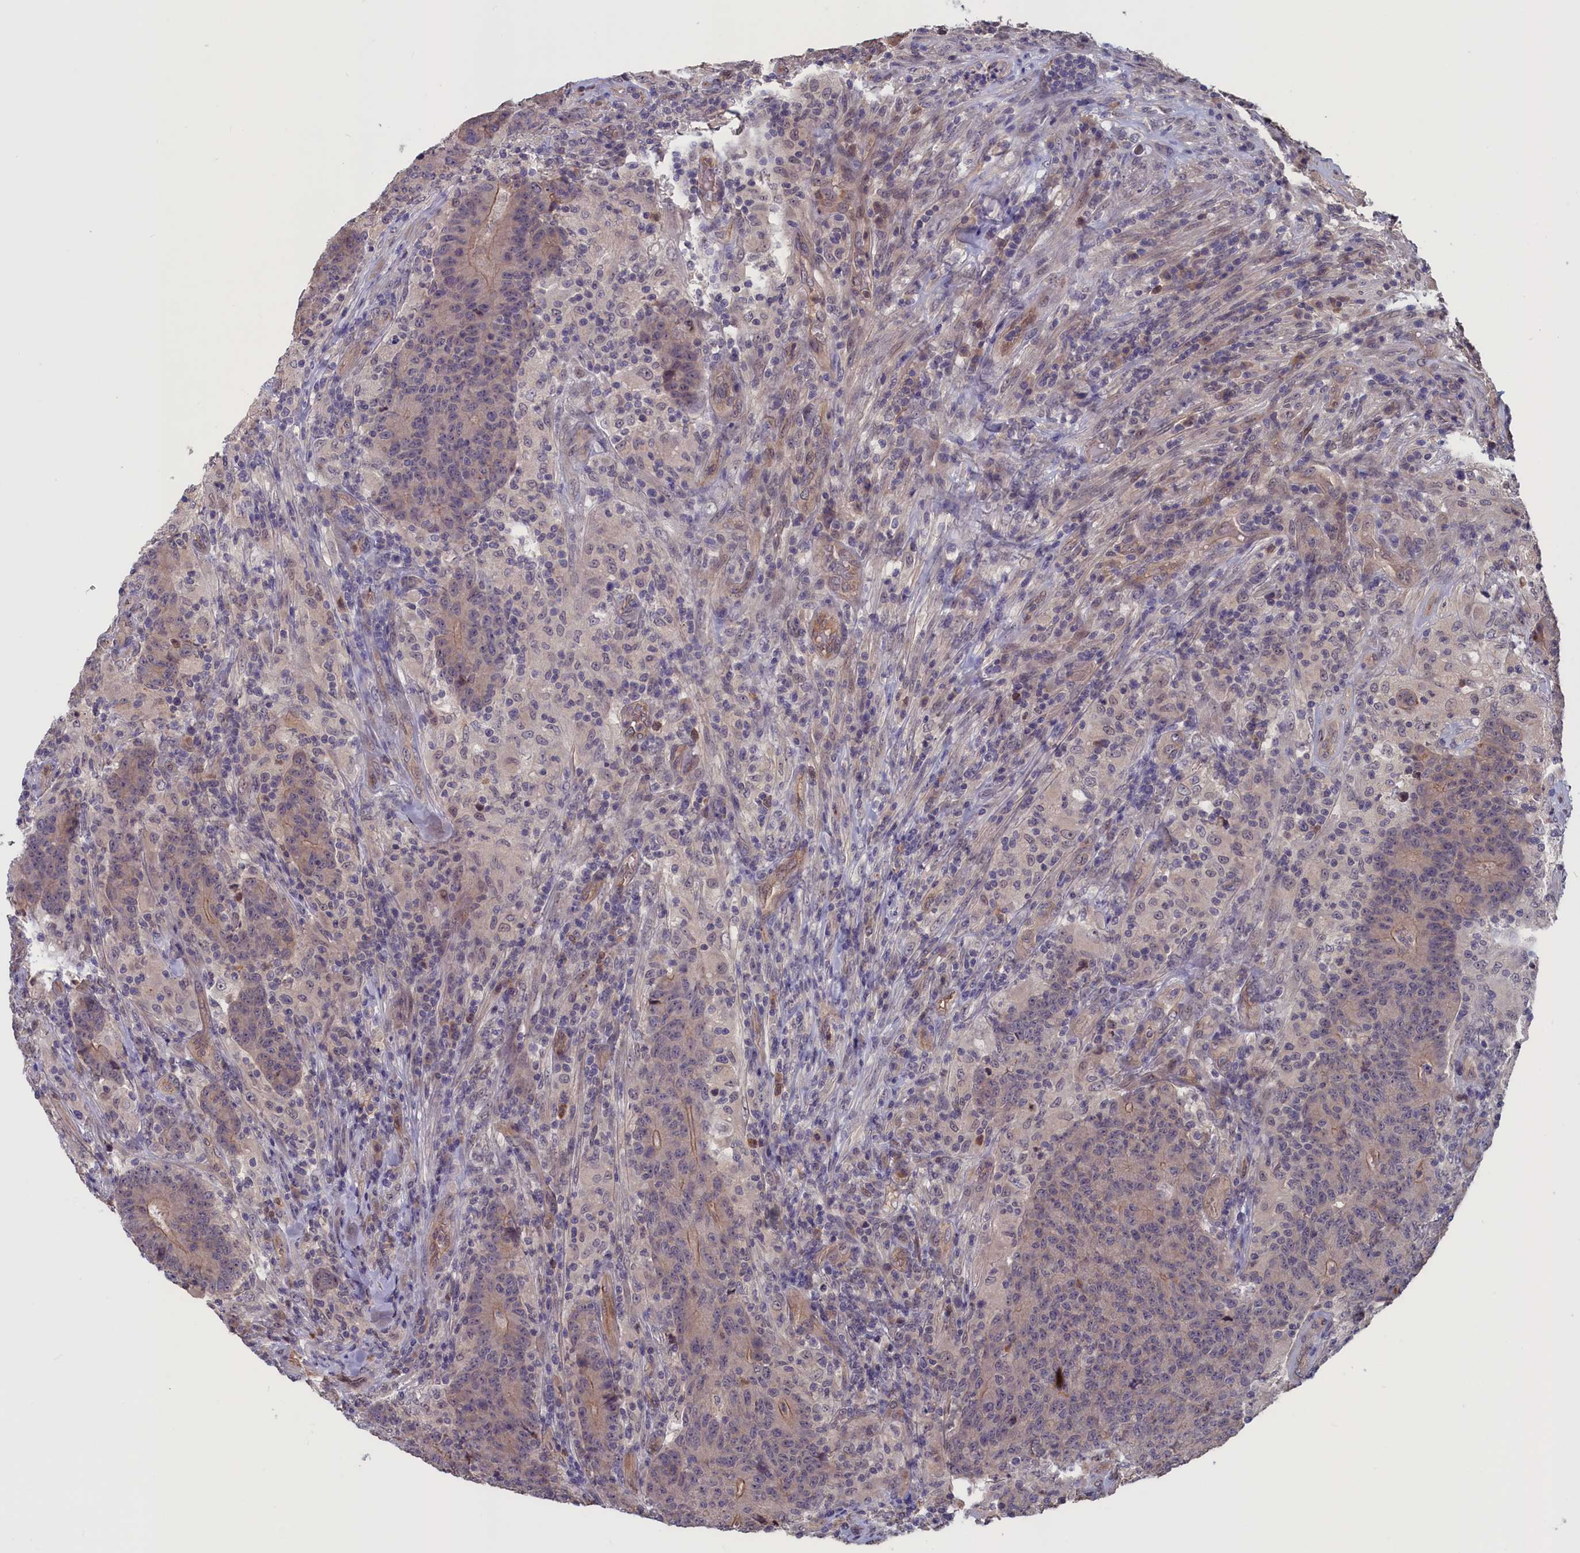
{"staining": {"intensity": "weak", "quantity": "<25%", "location": "cytoplasmic/membranous"}, "tissue": "colorectal cancer", "cell_type": "Tumor cells", "image_type": "cancer", "snomed": [{"axis": "morphology", "description": "Adenocarcinoma, NOS"}, {"axis": "topography", "description": "Colon"}], "caption": "An immunohistochemistry micrograph of colorectal adenocarcinoma is shown. There is no staining in tumor cells of colorectal adenocarcinoma.", "gene": "PLP2", "patient": {"sex": "female", "age": 75}}